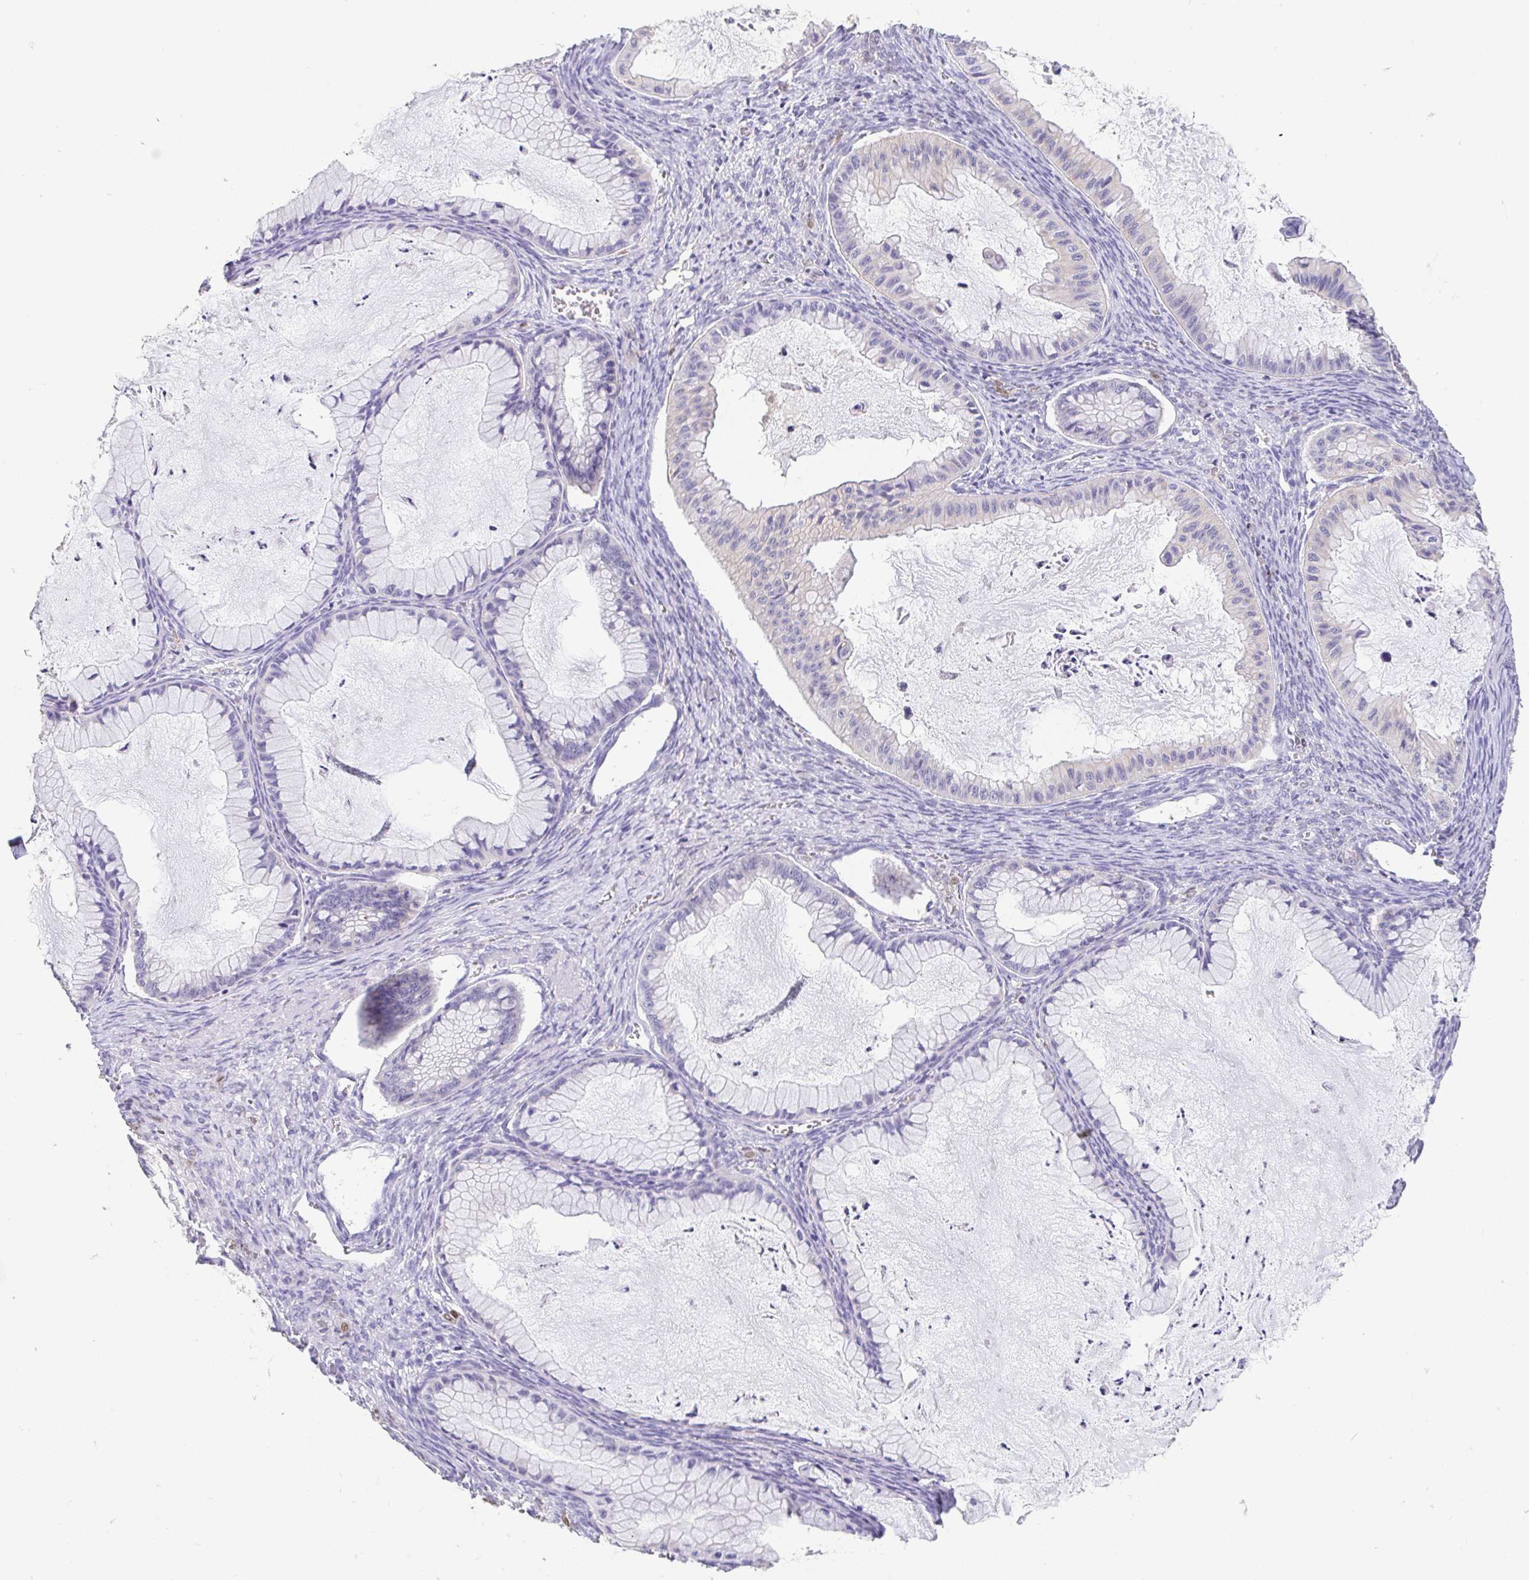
{"staining": {"intensity": "negative", "quantity": "none", "location": "none"}, "tissue": "ovarian cancer", "cell_type": "Tumor cells", "image_type": "cancer", "snomed": [{"axis": "morphology", "description": "Cystadenocarcinoma, mucinous, NOS"}, {"axis": "topography", "description": "Ovary"}], "caption": "Protein analysis of ovarian cancer (mucinous cystadenocarcinoma) exhibits no significant staining in tumor cells.", "gene": "FABP3", "patient": {"sex": "female", "age": 72}}